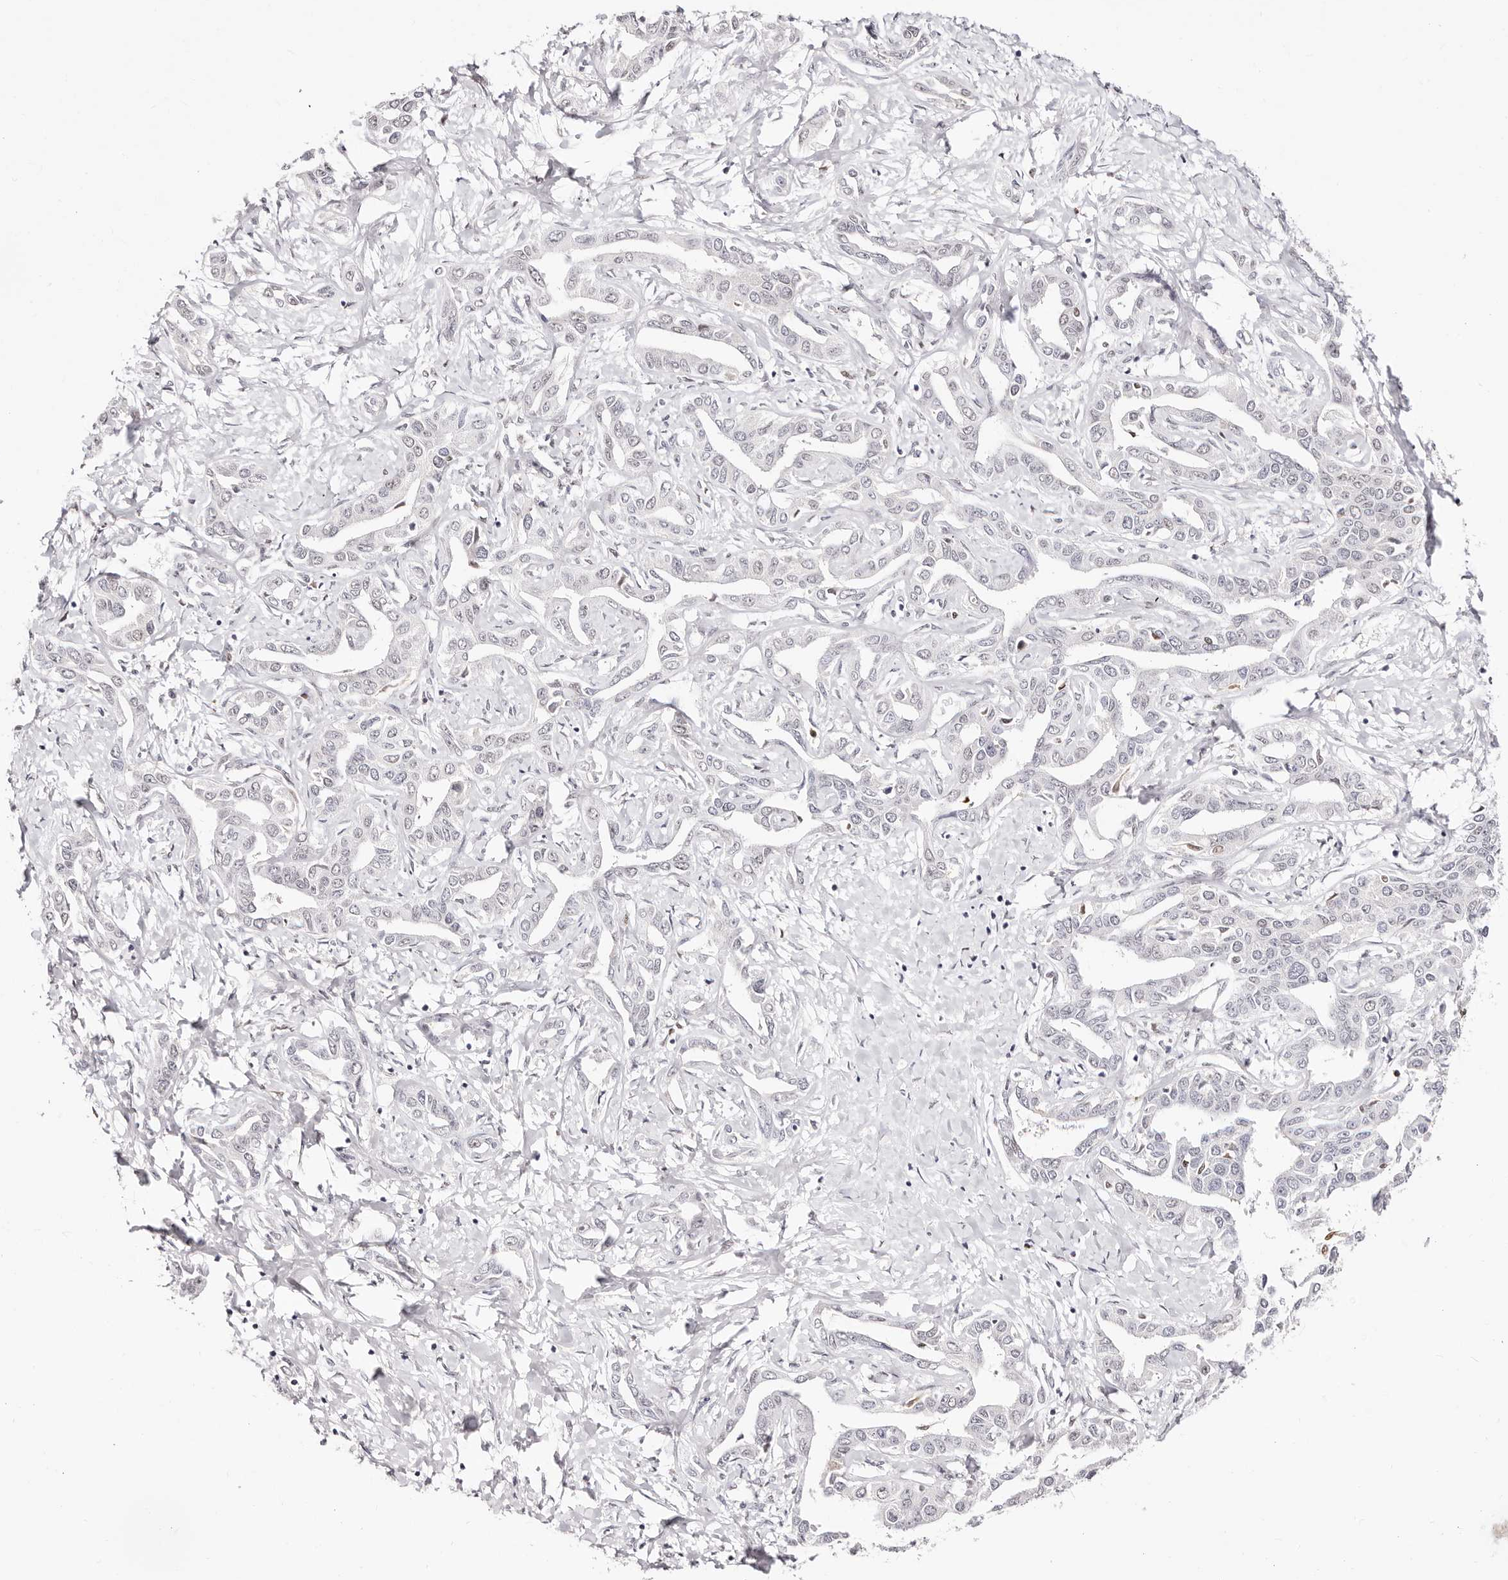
{"staining": {"intensity": "negative", "quantity": "none", "location": "none"}, "tissue": "liver cancer", "cell_type": "Tumor cells", "image_type": "cancer", "snomed": [{"axis": "morphology", "description": "Cholangiocarcinoma"}, {"axis": "topography", "description": "Liver"}], "caption": "Tumor cells show no significant positivity in liver cancer (cholangiocarcinoma).", "gene": "TKT", "patient": {"sex": "male", "age": 59}}